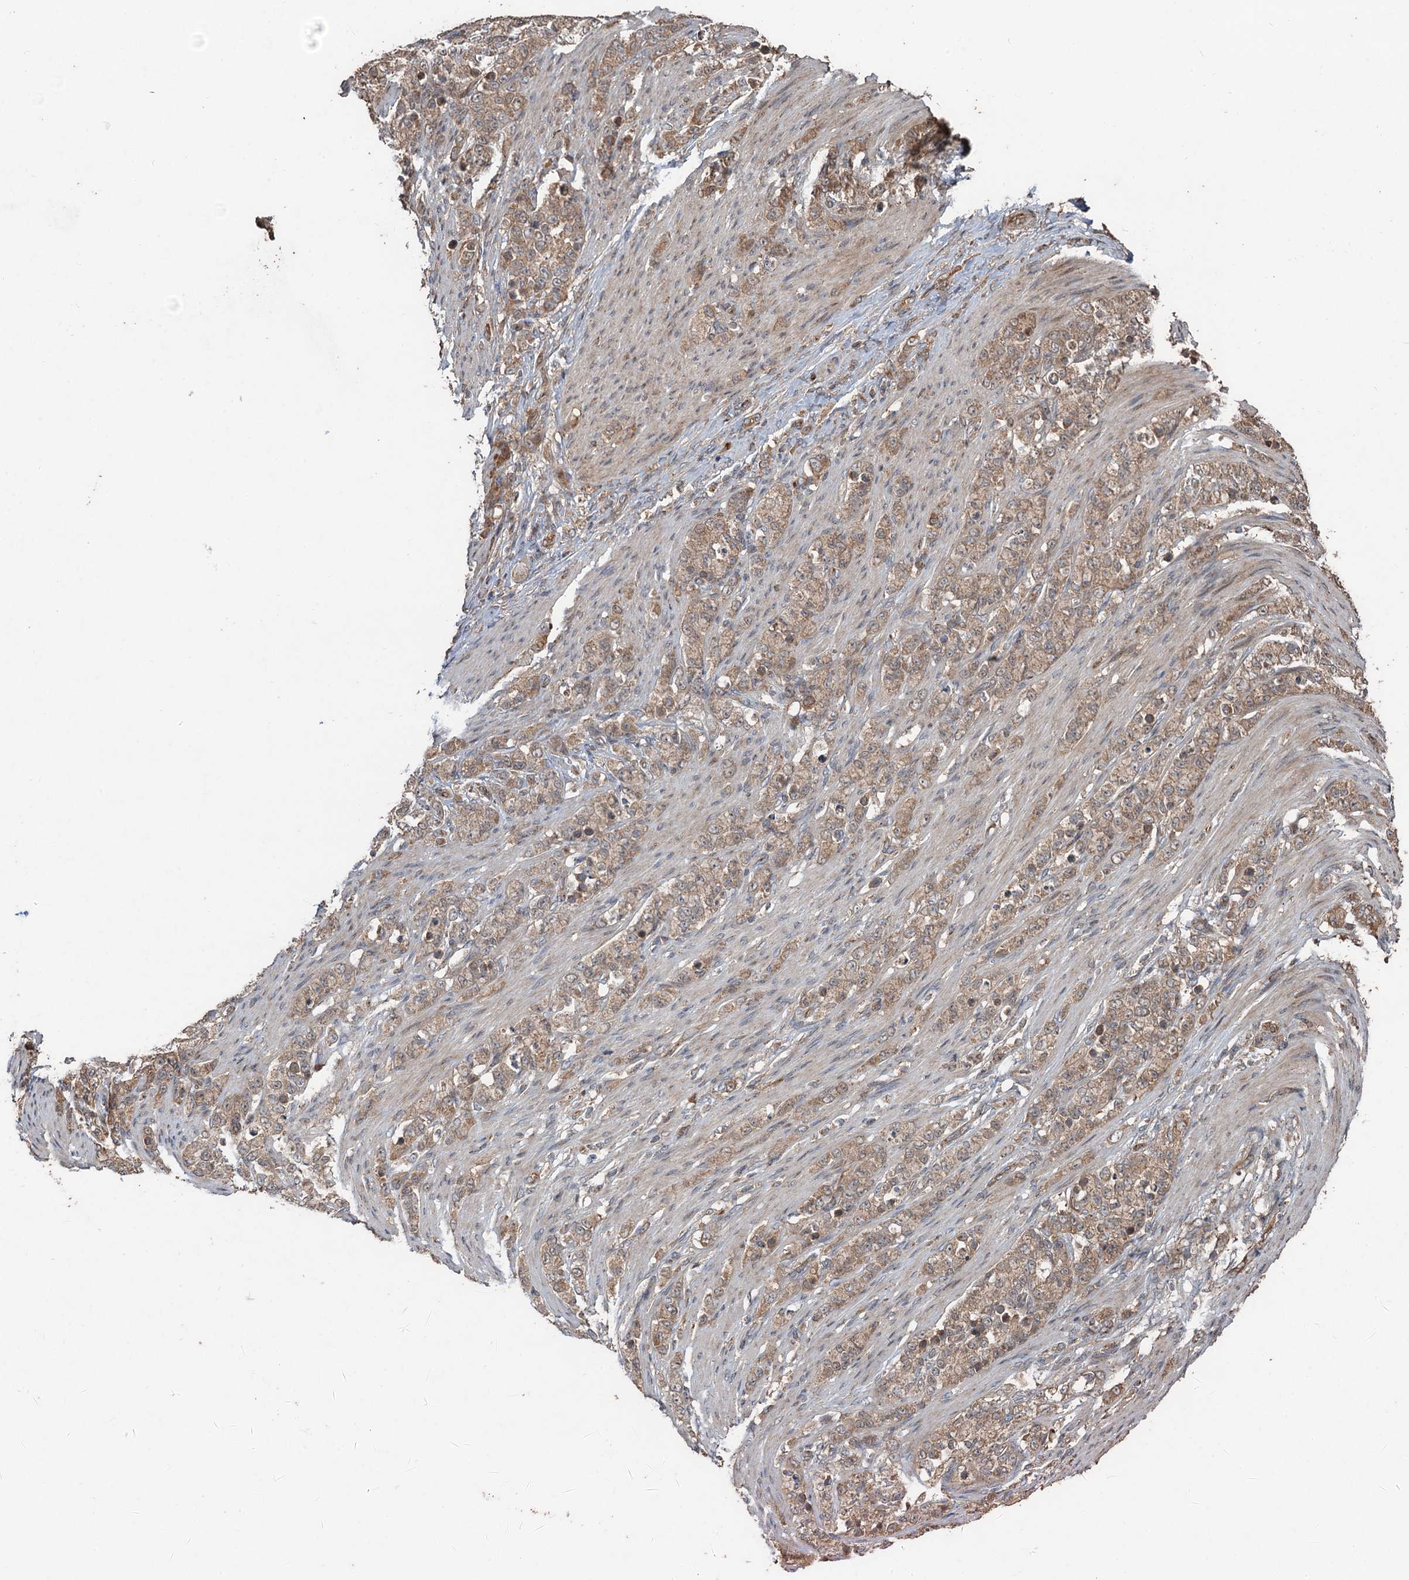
{"staining": {"intensity": "weak", "quantity": ">75%", "location": "cytoplasmic/membranous"}, "tissue": "stomach cancer", "cell_type": "Tumor cells", "image_type": "cancer", "snomed": [{"axis": "morphology", "description": "Adenocarcinoma, NOS"}, {"axis": "topography", "description": "Stomach"}], "caption": "Human stomach adenocarcinoma stained with a protein marker reveals weak staining in tumor cells.", "gene": "DEXI", "patient": {"sex": "female", "age": 79}}